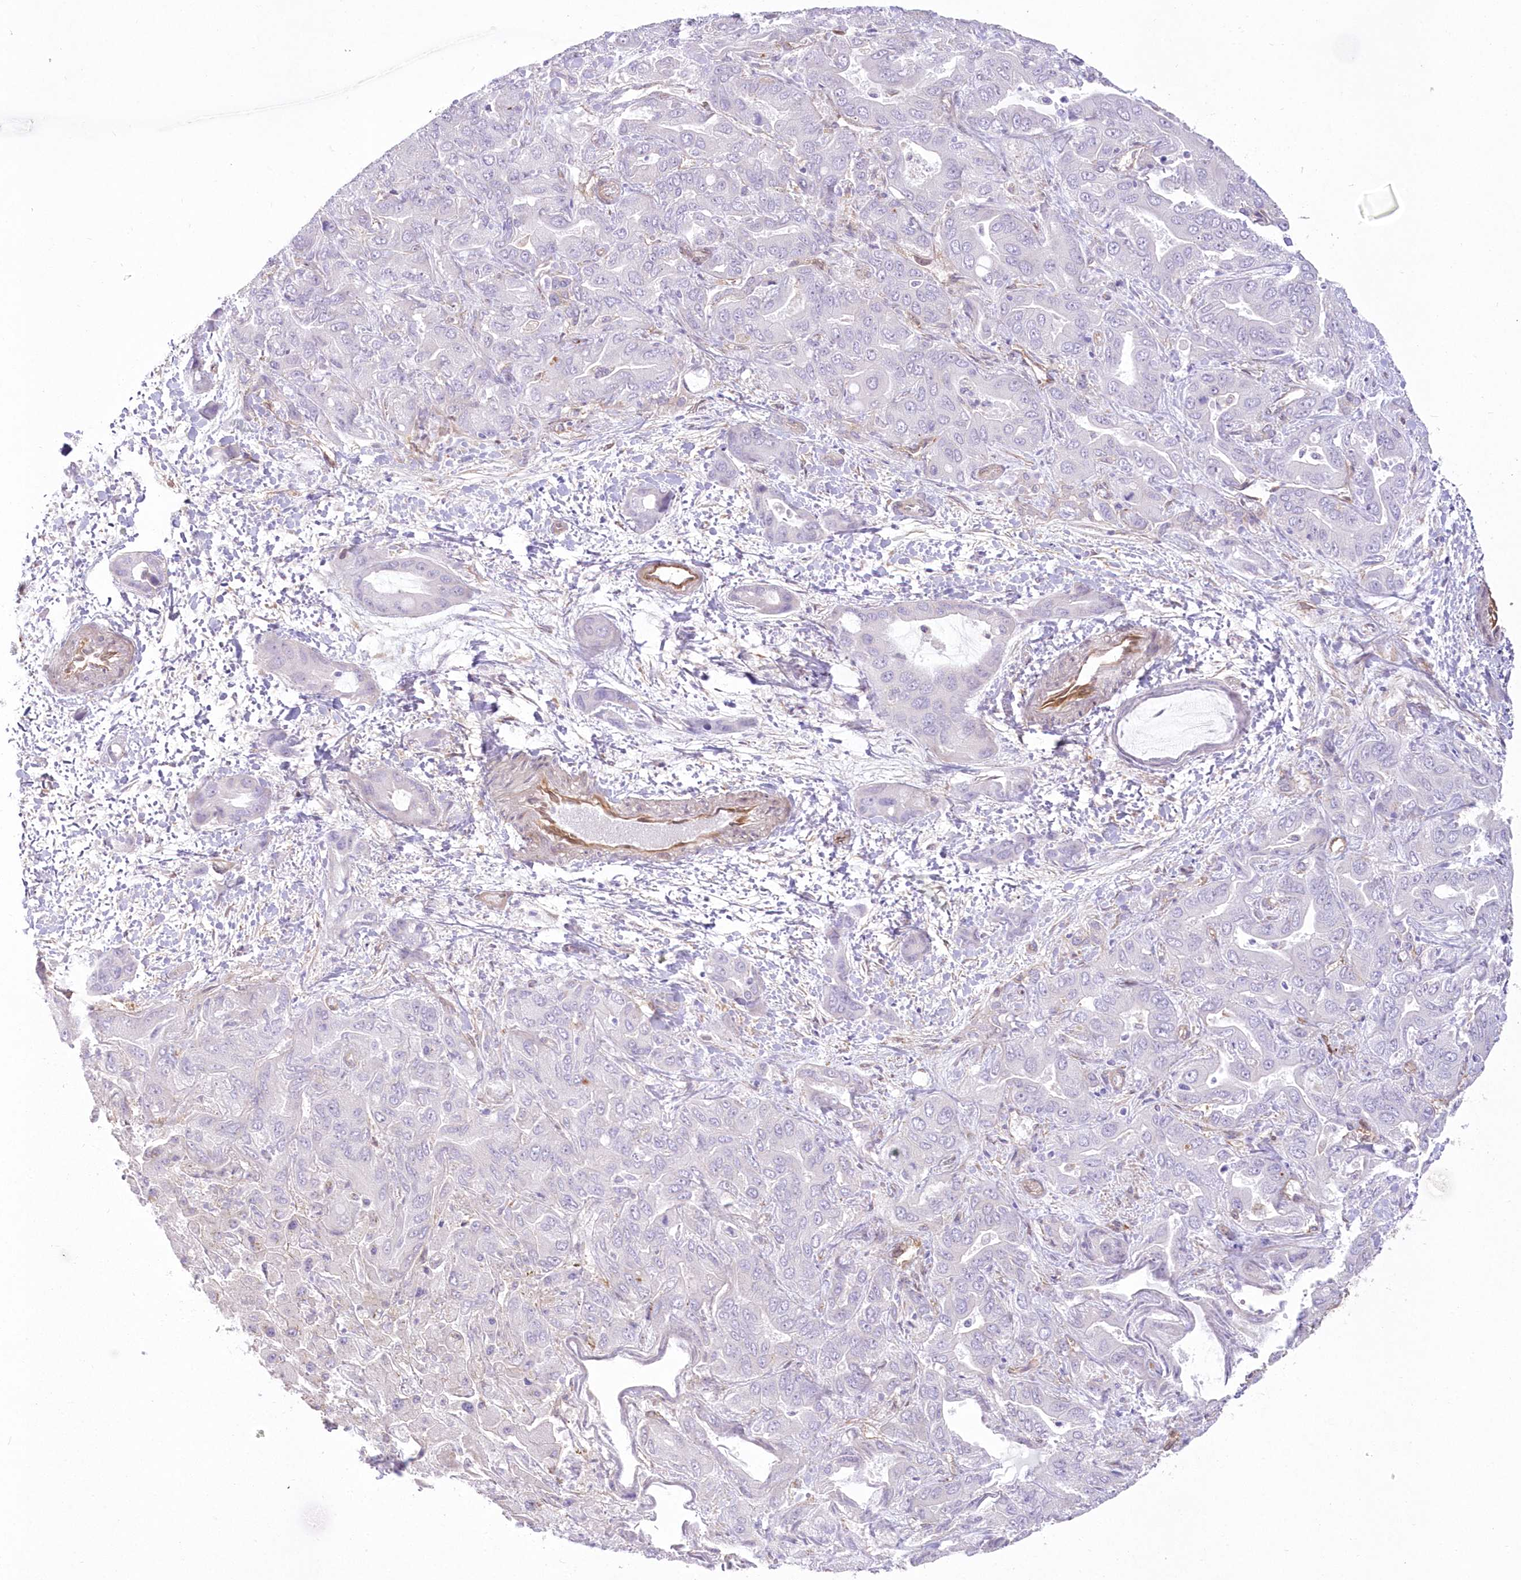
{"staining": {"intensity": "negative", "quantity": "none", "location": "none"}, "tissue": "liver cancer", "cell_type": "Tumor cells", "image_type": "cancer", "snomed": [{"axis": "morphology", "description": "Cholangiocarcinoma"}, {"axis": "topography", "description": "Liver"}], "caption": "Tumor cells are negative for brown protein staining in cholangiocarcinoma (liver). Nuclei are stained in blue.", "gene": "SH3PXD2B", "patient": {"sex": "female", "age": 52}}